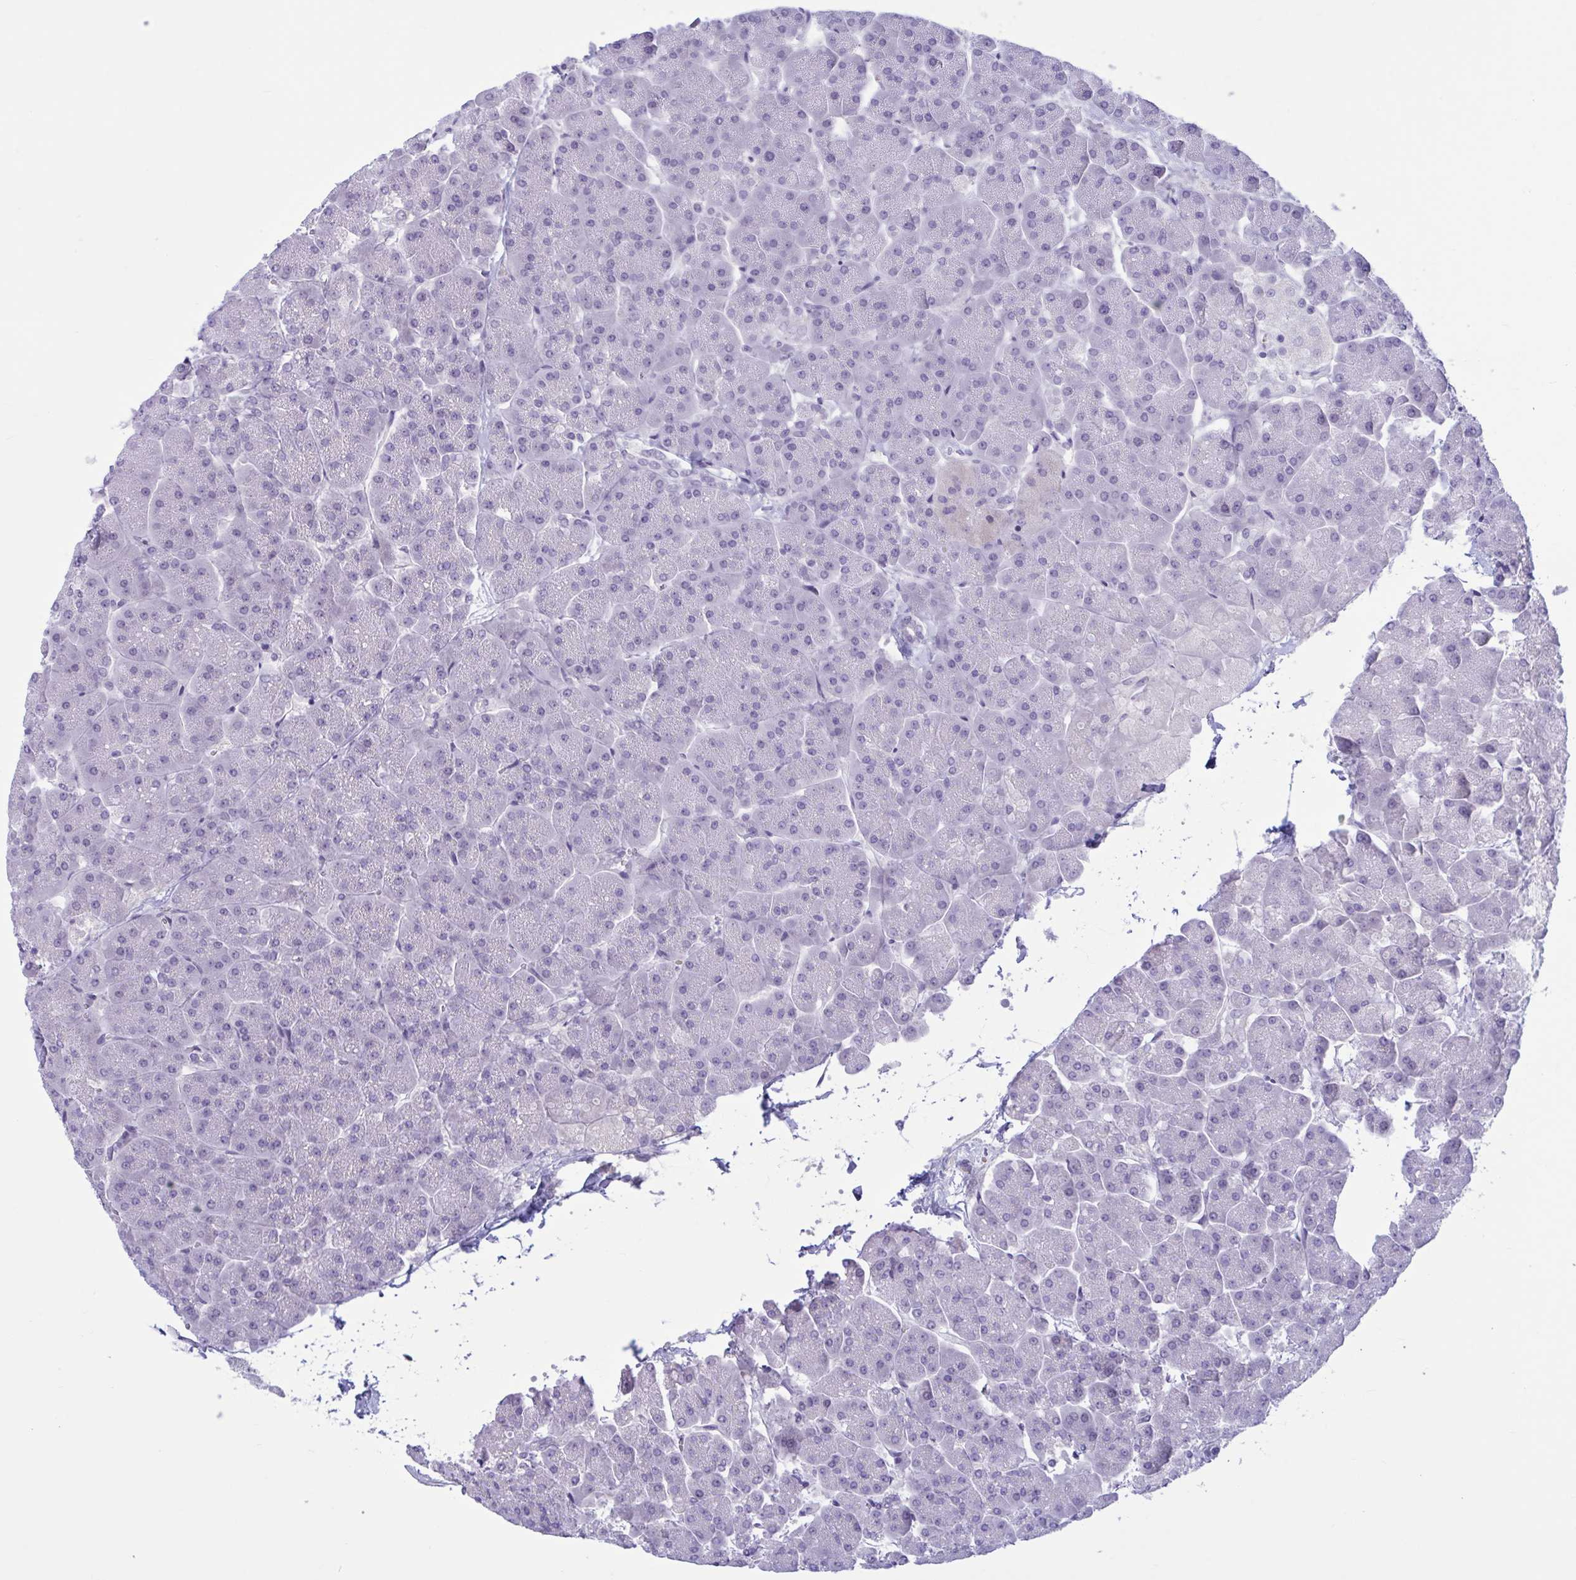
{"staining": {"intensity": "negative", "quantity": "none", "location": "none"}, "tissue": "pancreas", "cell_type": "Exocrine glandular cells", "image_type": "normal", "snomed": [{"axis": "morphology", "description": "Normal tissue, NOS"}, {"axis": "topography", "description": "Pancreas"}, {"axis": "topography", "description": "Peripheral nerve tissue"}], "caption": "Immunohistochemistry image of benign pancreas stained for a protein (brown), which reveals no staining in exocrine glandular cells. Nuclei are stained in blue.", "gene": "CNGB3", "patient": {"sex": "male", "age": 54}}